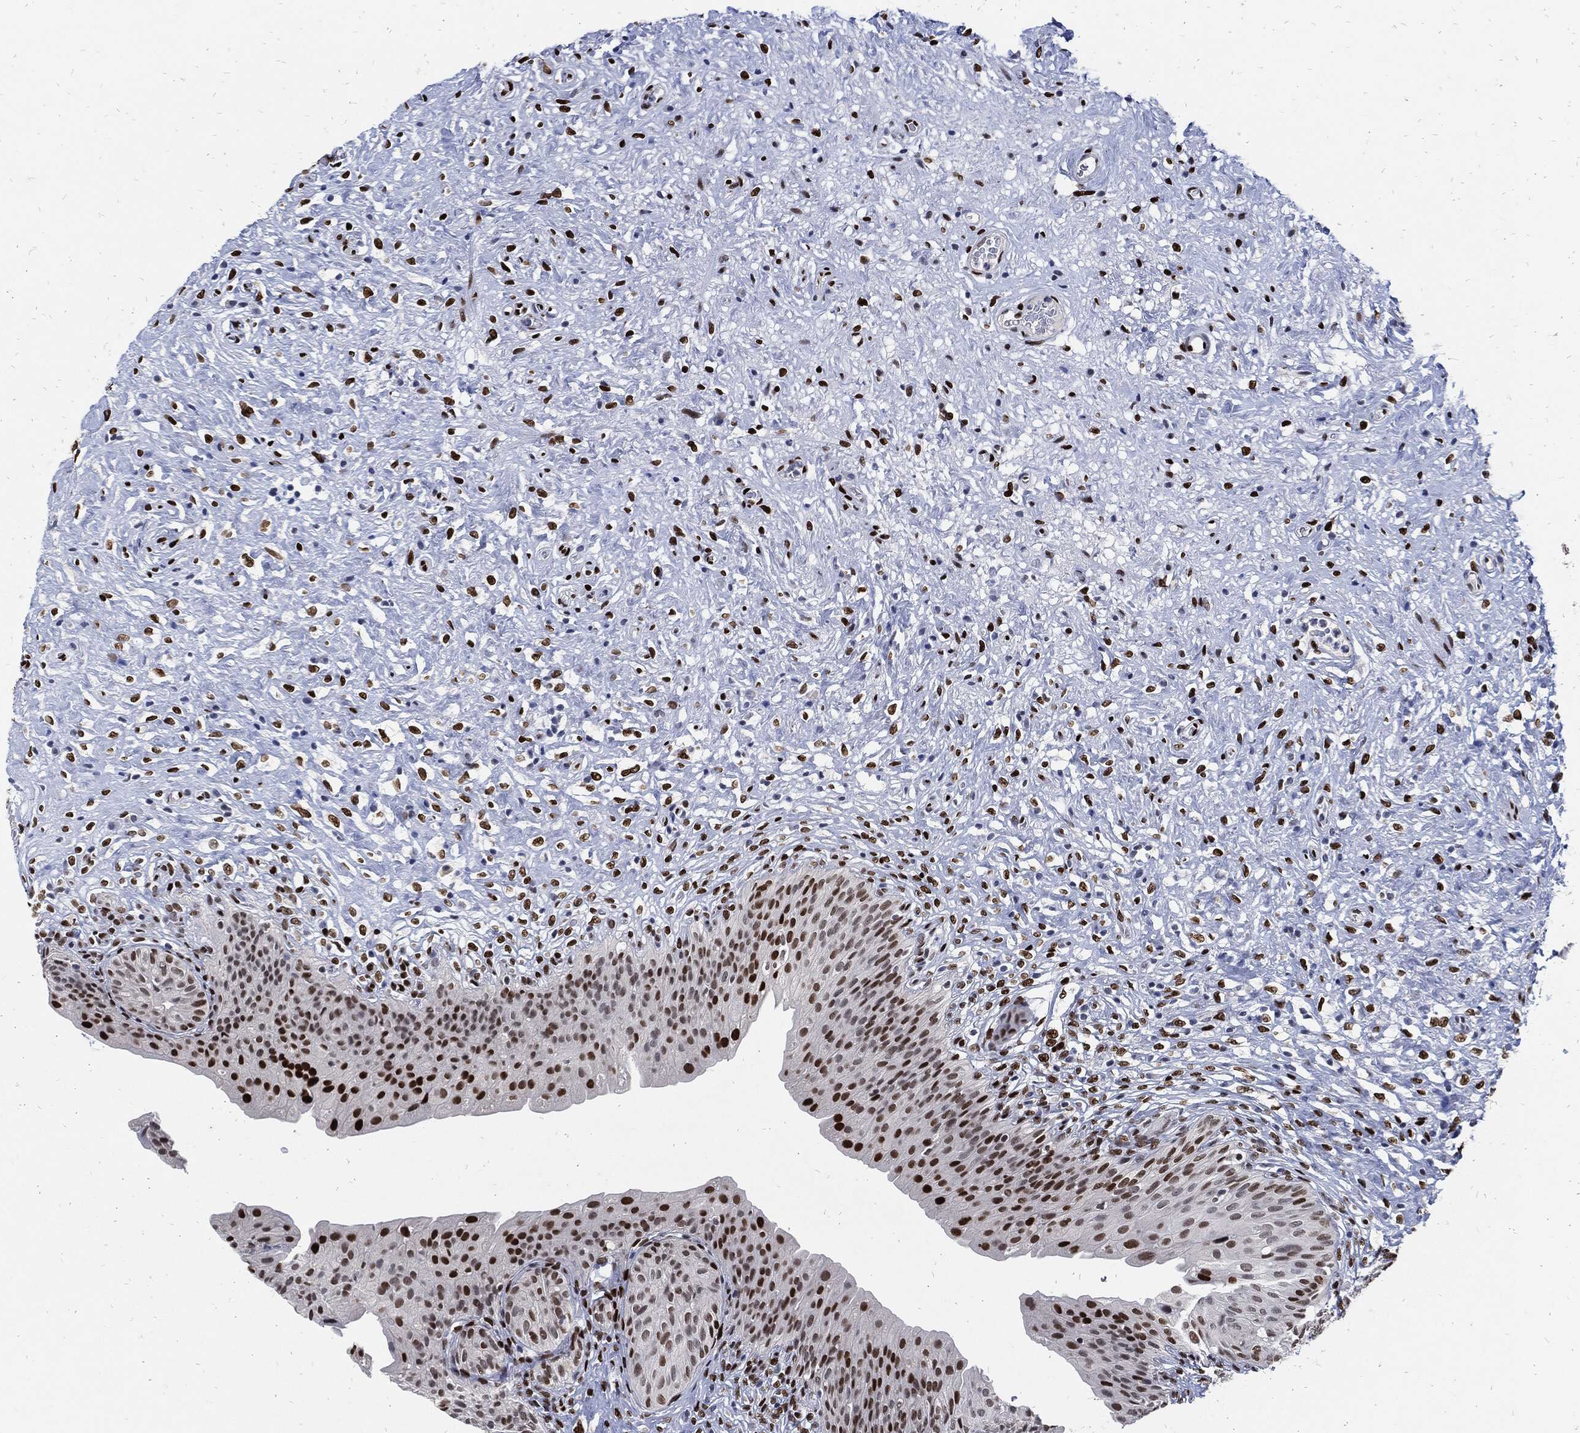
{"staining": {"intensity": "strong", "quantity": "25%-75%", "location": "nuclear"}, "tissue": "urinary bladder", "cell_type": "Urothelial cells", "image_type": "normal", "snomed": [{"axis": "morphology", "description": "Normal tissue, NOS"}, {"axis": "topography", "description": "Urinary bladder"}], "caption": "Protein analysis of unremarkable urinary bladder demonstrates strong nuclear positivity in approximately 25%-75% of urothelial cells. The protein of interest is stained brown, and the nuclei are stained in blue (DAB IHC with brightfield microscopy, high magnification).", "gene": "JUN", "patient": {"sex": "male", "age": 46}}